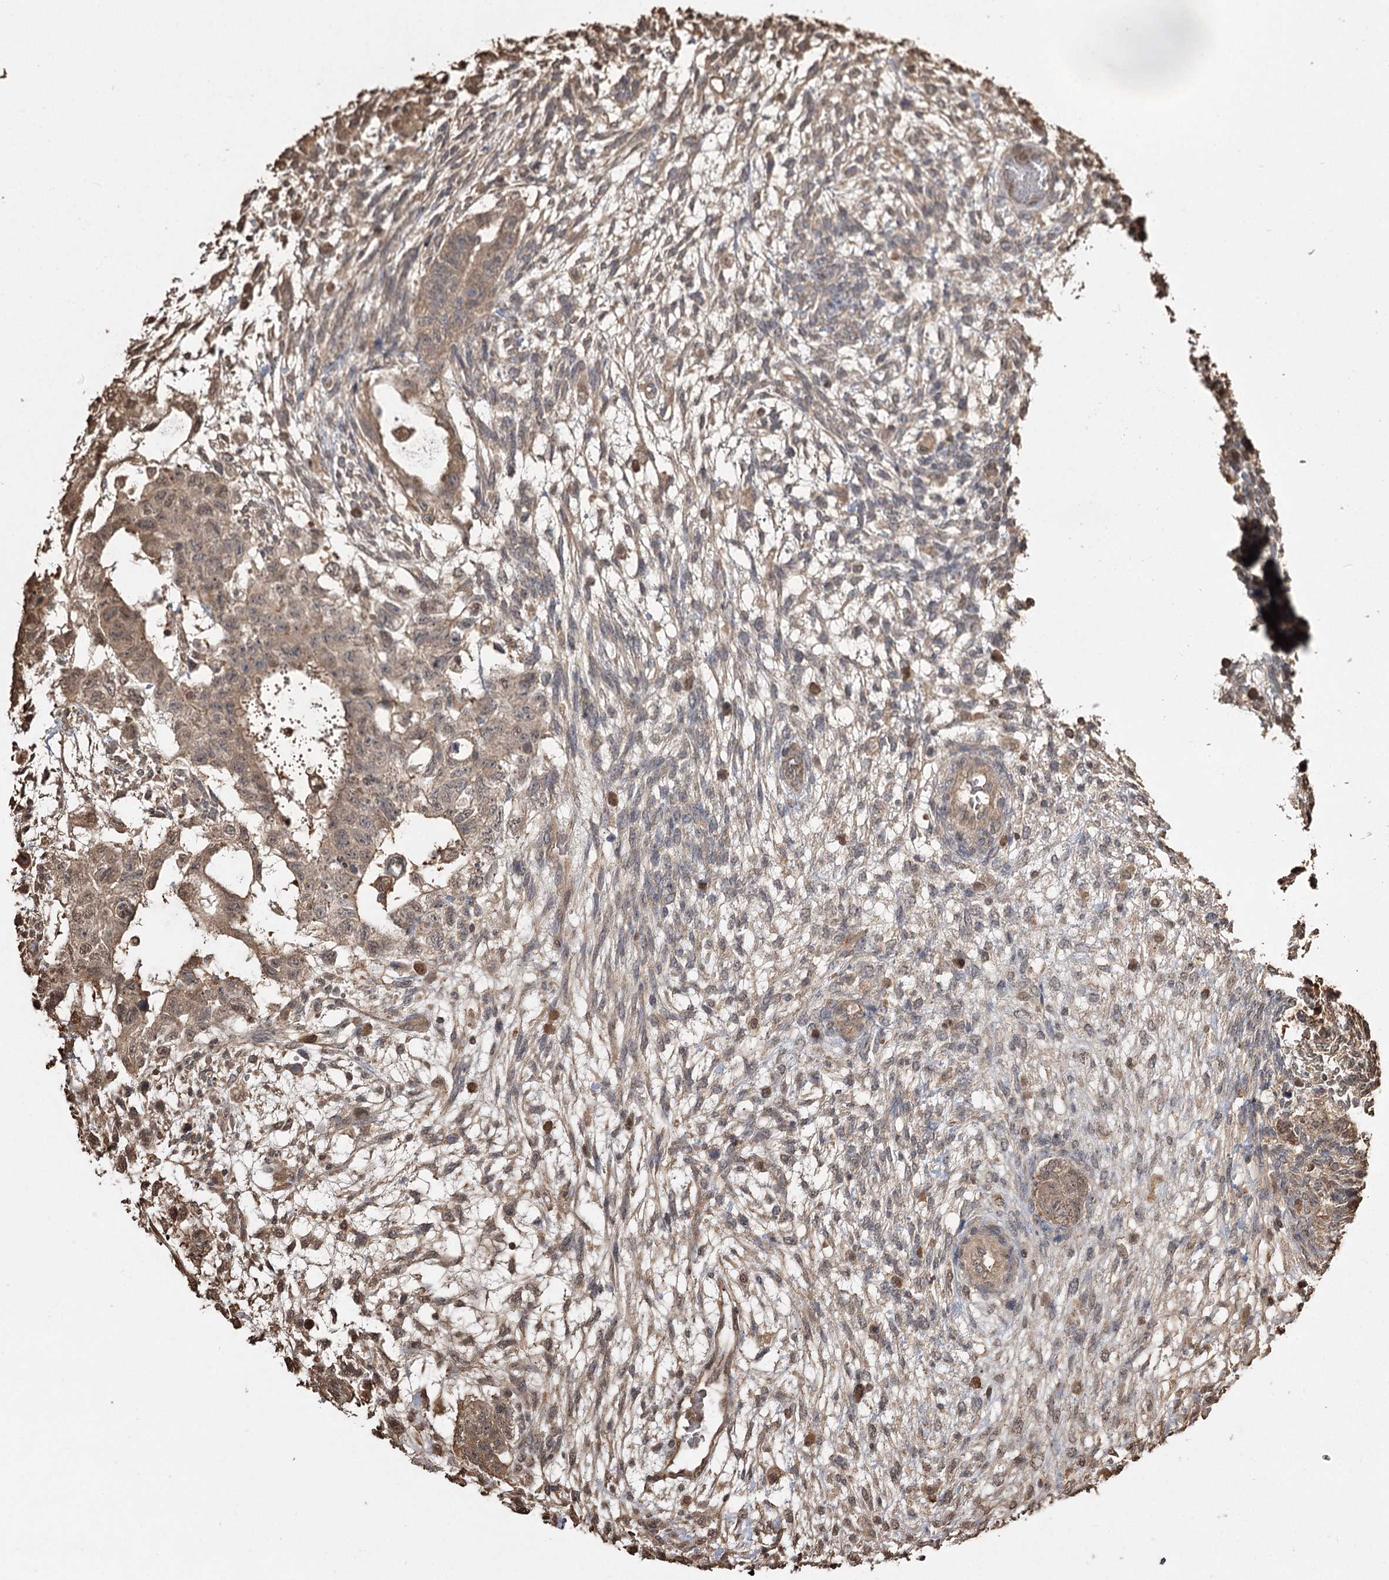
{"staining": {"intensity": "weak", "quantity": ">75%", "location": "cytoplasmic/membranous,nuclear"}, "tissue": "testis cancer", "cell_type": "Tumor cells", "image_type": "cancer", "snomed": [{"axis": "morphology", "description": "Normal tissue, NOS"}, {"axis": "morphology", "description": "Carcinoma, Embryonal, NOS"}, {"axis": "topography", "description": "Testis"}], "caption": "Weak cytoplasmic/membranous and nuclear protein expression is appreciated in about >75% of tumor cells in embryonal carcinoma (testis).", "gene": "PLCH1", "patient": {"sex": "male", "age": 36}}